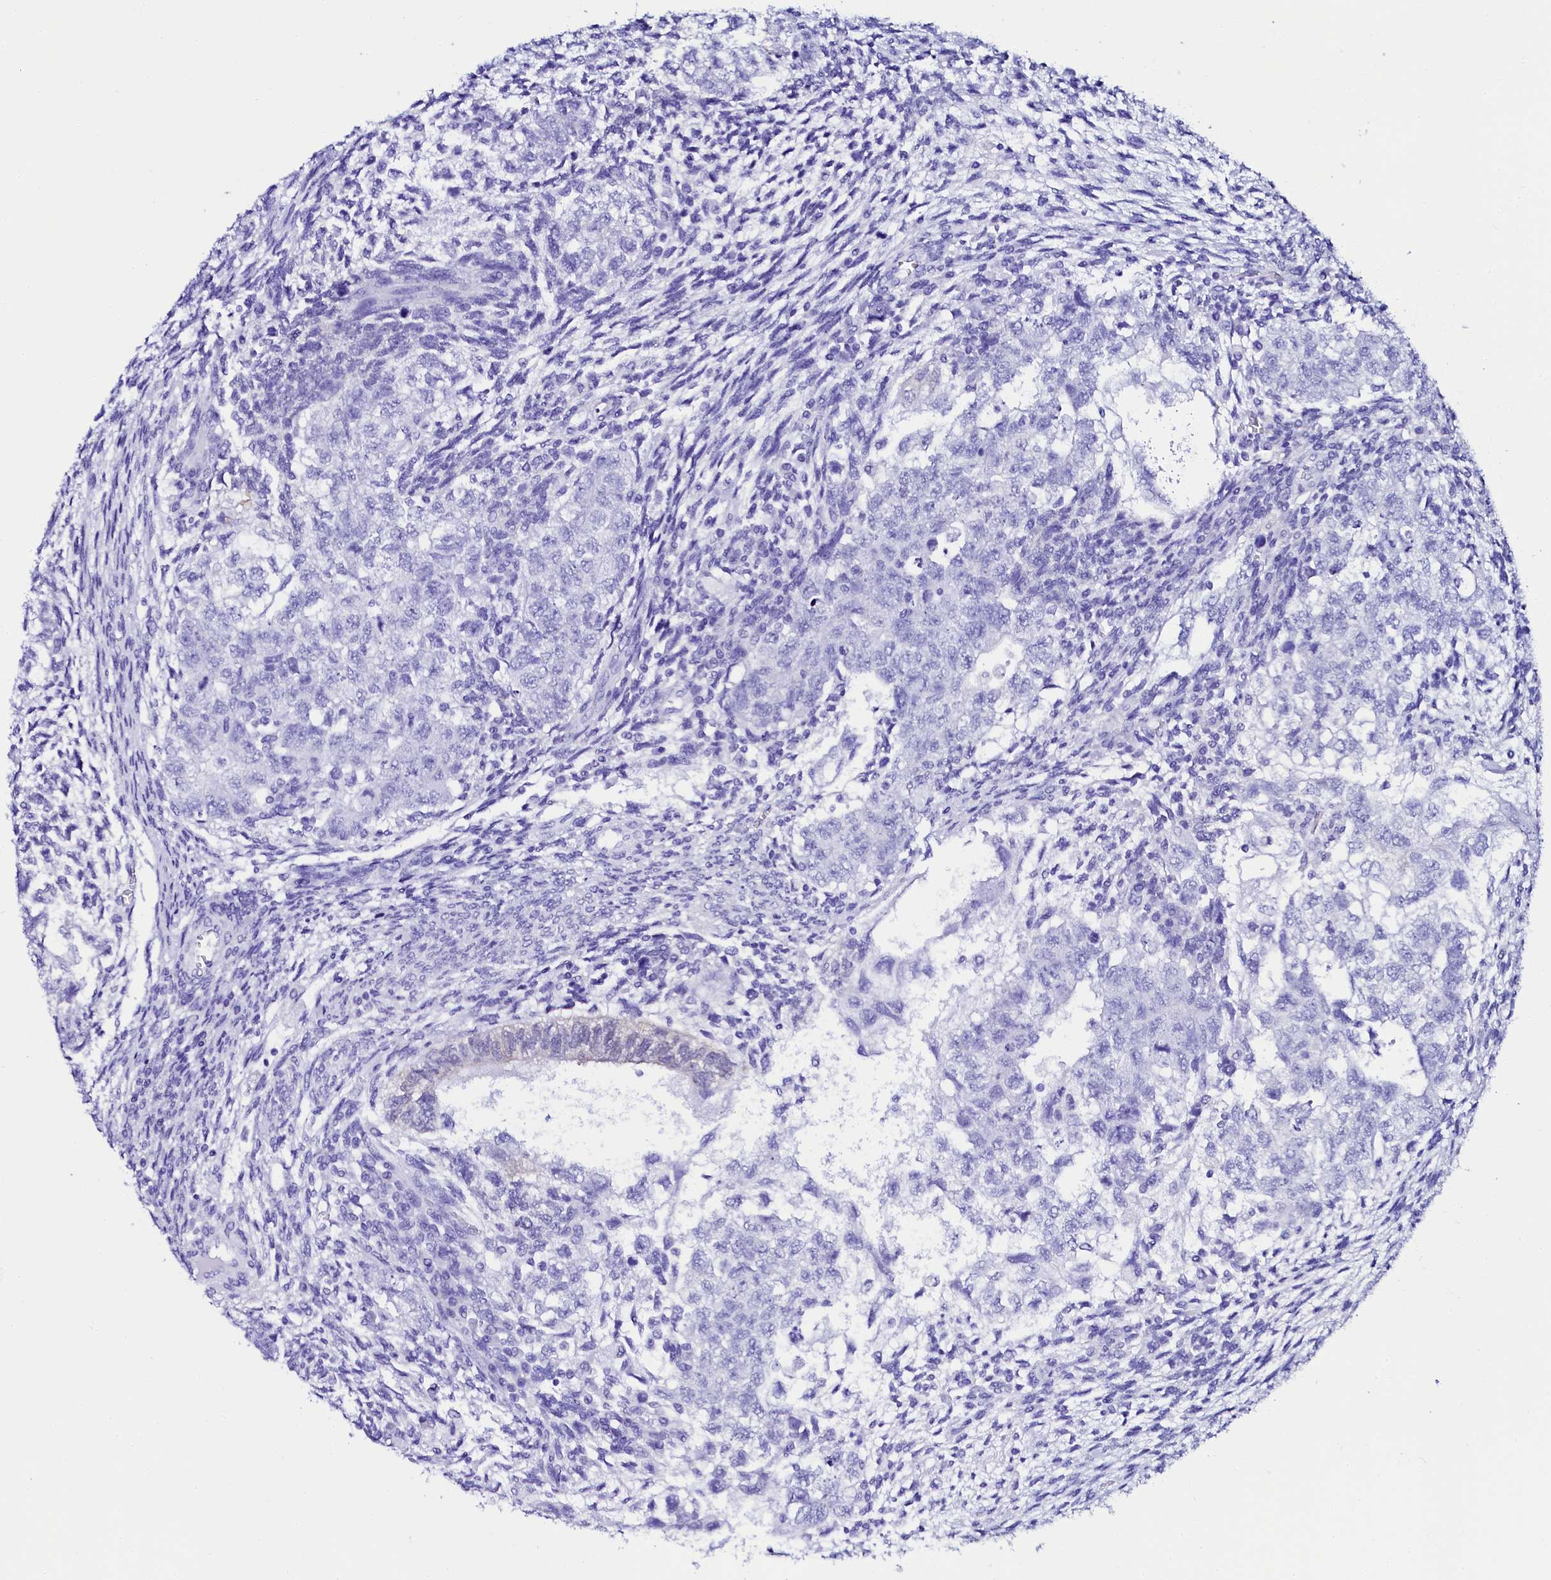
{"staining": {"intensity": "negative", "quantity": "none", "location": "none"}, "tissue": "testis cancer", "cell_type": "Tumor cells", "image_type": "cancer", "snomed": [{"axis": "morphology", "description": "Carcinoma, Embryonal, NOS"}, {"axis": "topography", "description": "Testis"}], "caption": "Embryonal carcinoma (testis) was stained to show a protein in brown. There is no significant staining in tumor cells.", "gene": "SORD", "patient": {"sex": "male", "age": 37}}